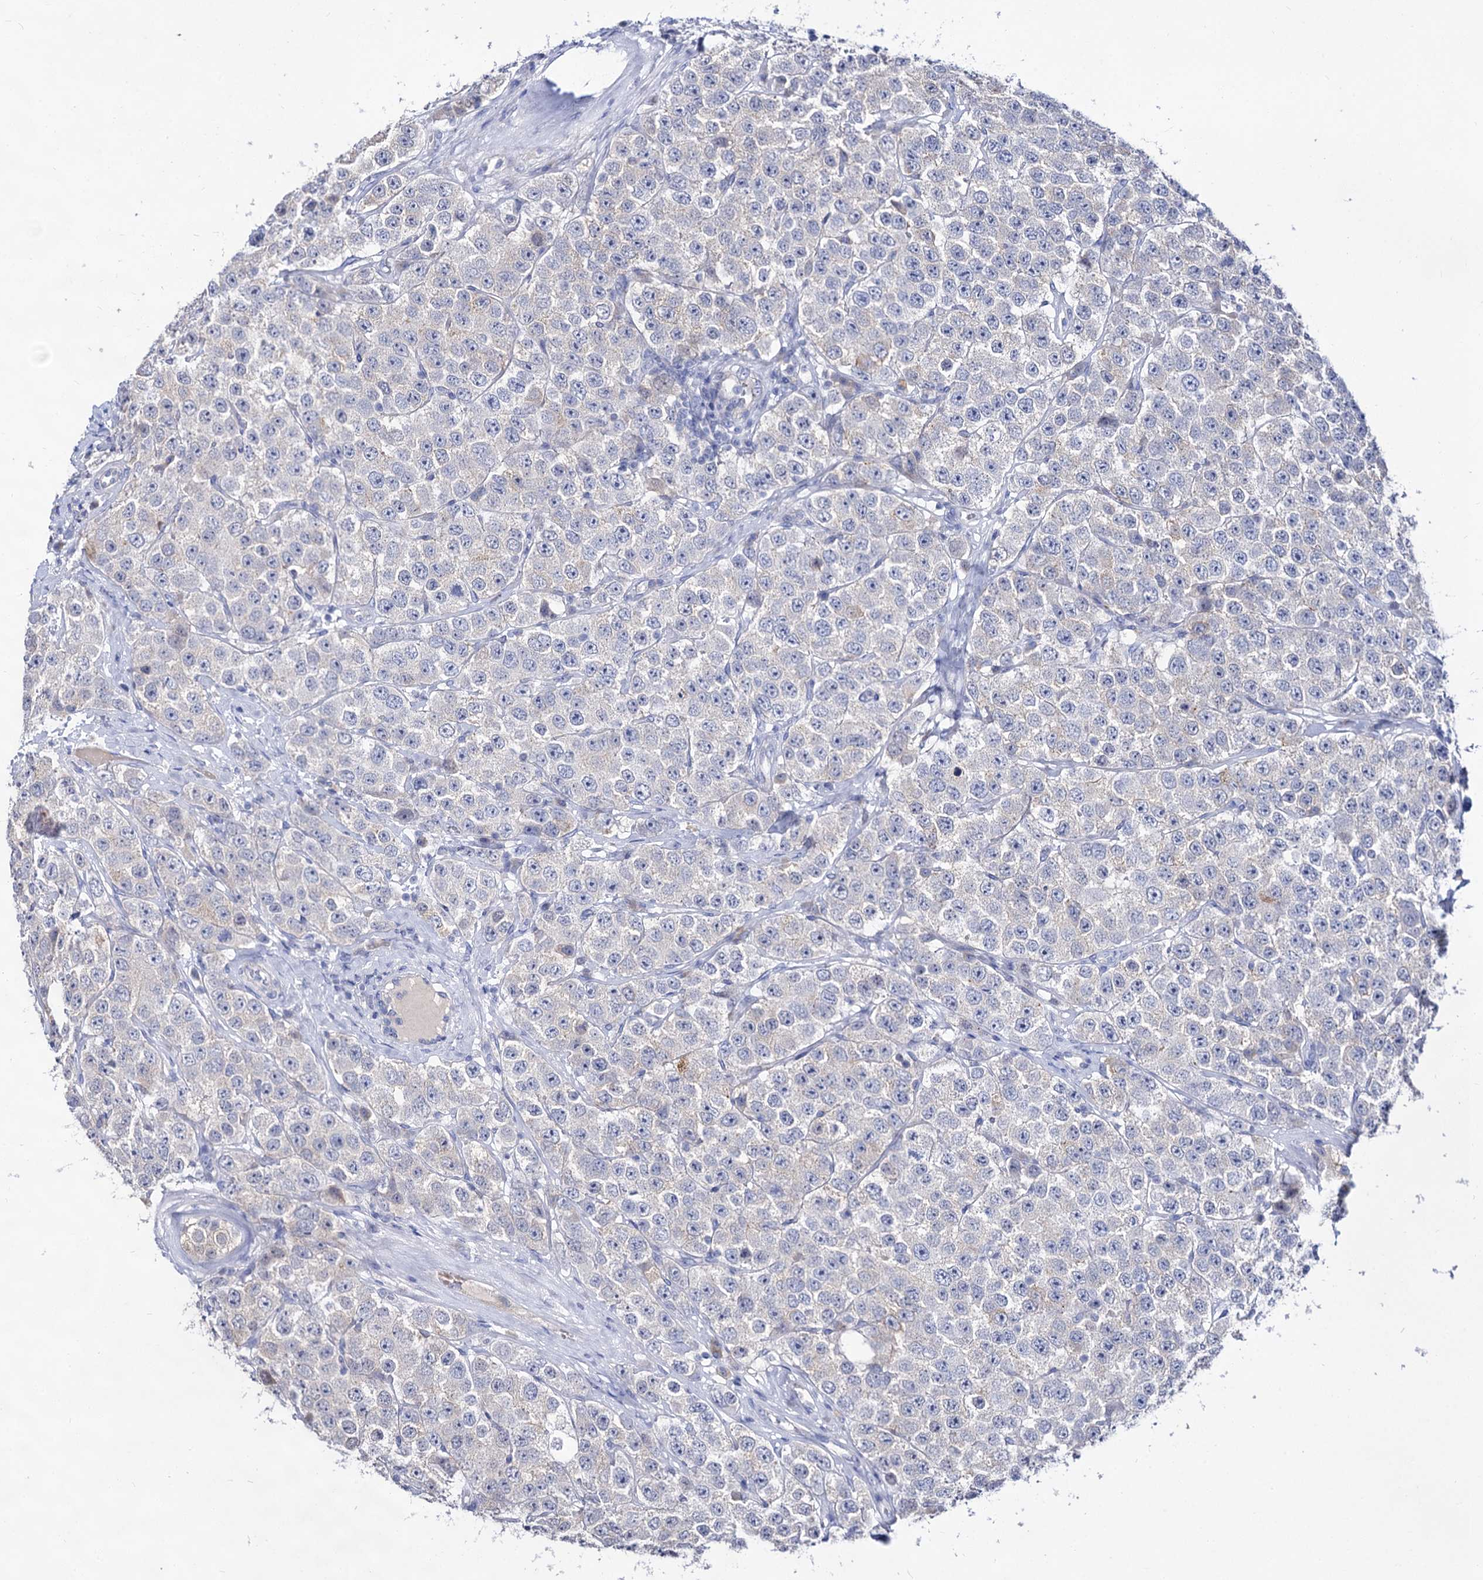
{"staining": {"intensity": "negative", "quantity": "none", "location": "none"}, "tissue": "testis cancer", "cell_type": "Tumor cells", "image_type": "cancer", "snomed": [{"axis": "morphology", "description": "Seminoma, NOS"}, {"axis": "topography", "description": "Testis"}], "caption": "A micrograph of testis seminoma stained for a protein shows no brown staining in tumor cells.", "gene": "ARFIP2", "patient": {"sex": "male", "age": 28}}